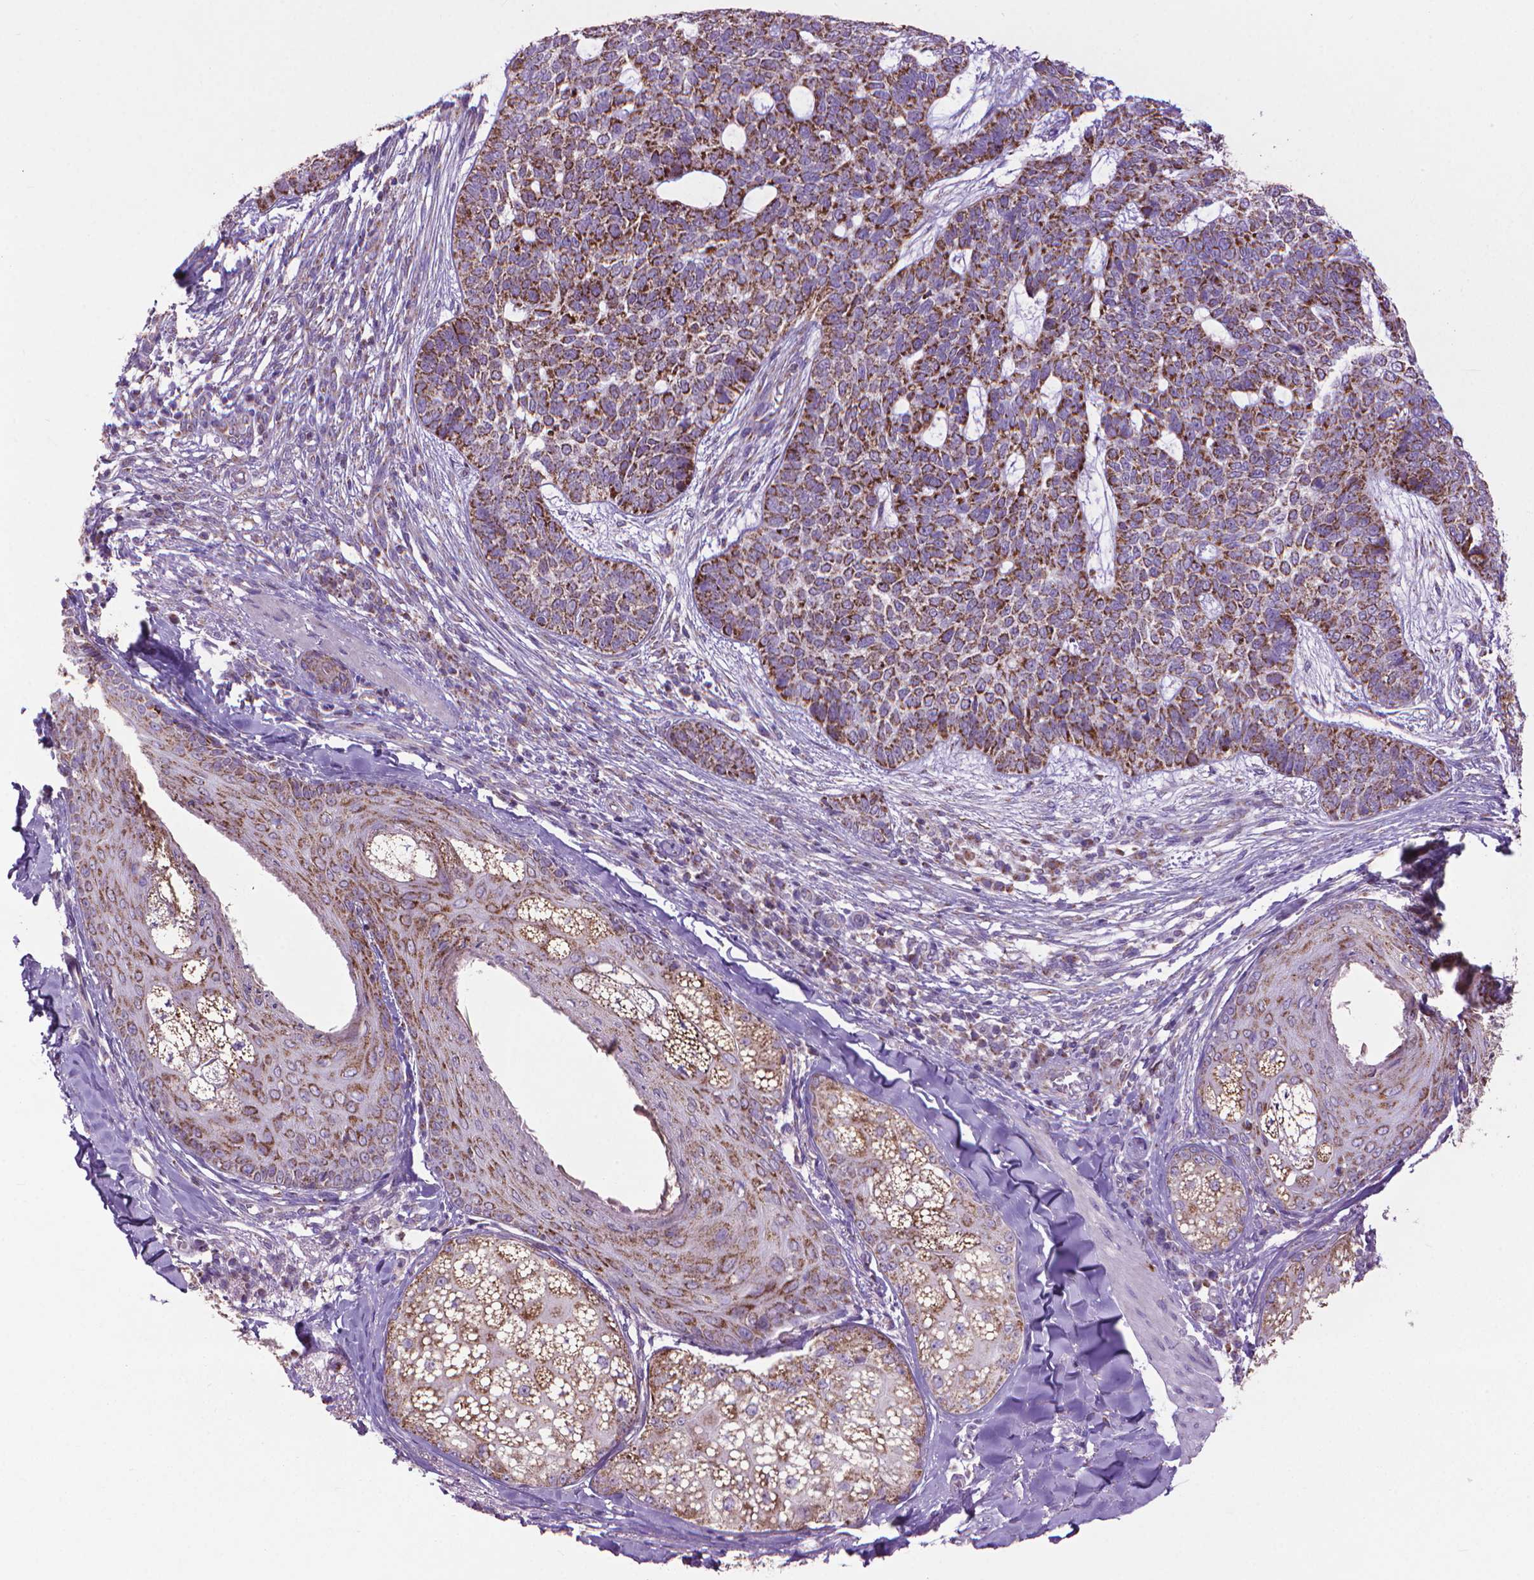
{"staining": {"intensity": "strong", "quantity": ">75%", "location": "cytoplasmic/membranous"}, "tissue": "skin cancer", "cell_type": "Tumor cells", "image_type": "cancer", "snomed": [{"axis": "morphology", "description": "Basal cell carcinoma"}, {"axis": "topography", "description": "Skin"}], "caption": "Protein expression analysis of human skin basal cell carcinoma reveals strong cytoplasmic/membranous positivity in about >75% of tumor cells.", "gene": "VDAC1", "patient": {"sex": "female", "age": 69}}